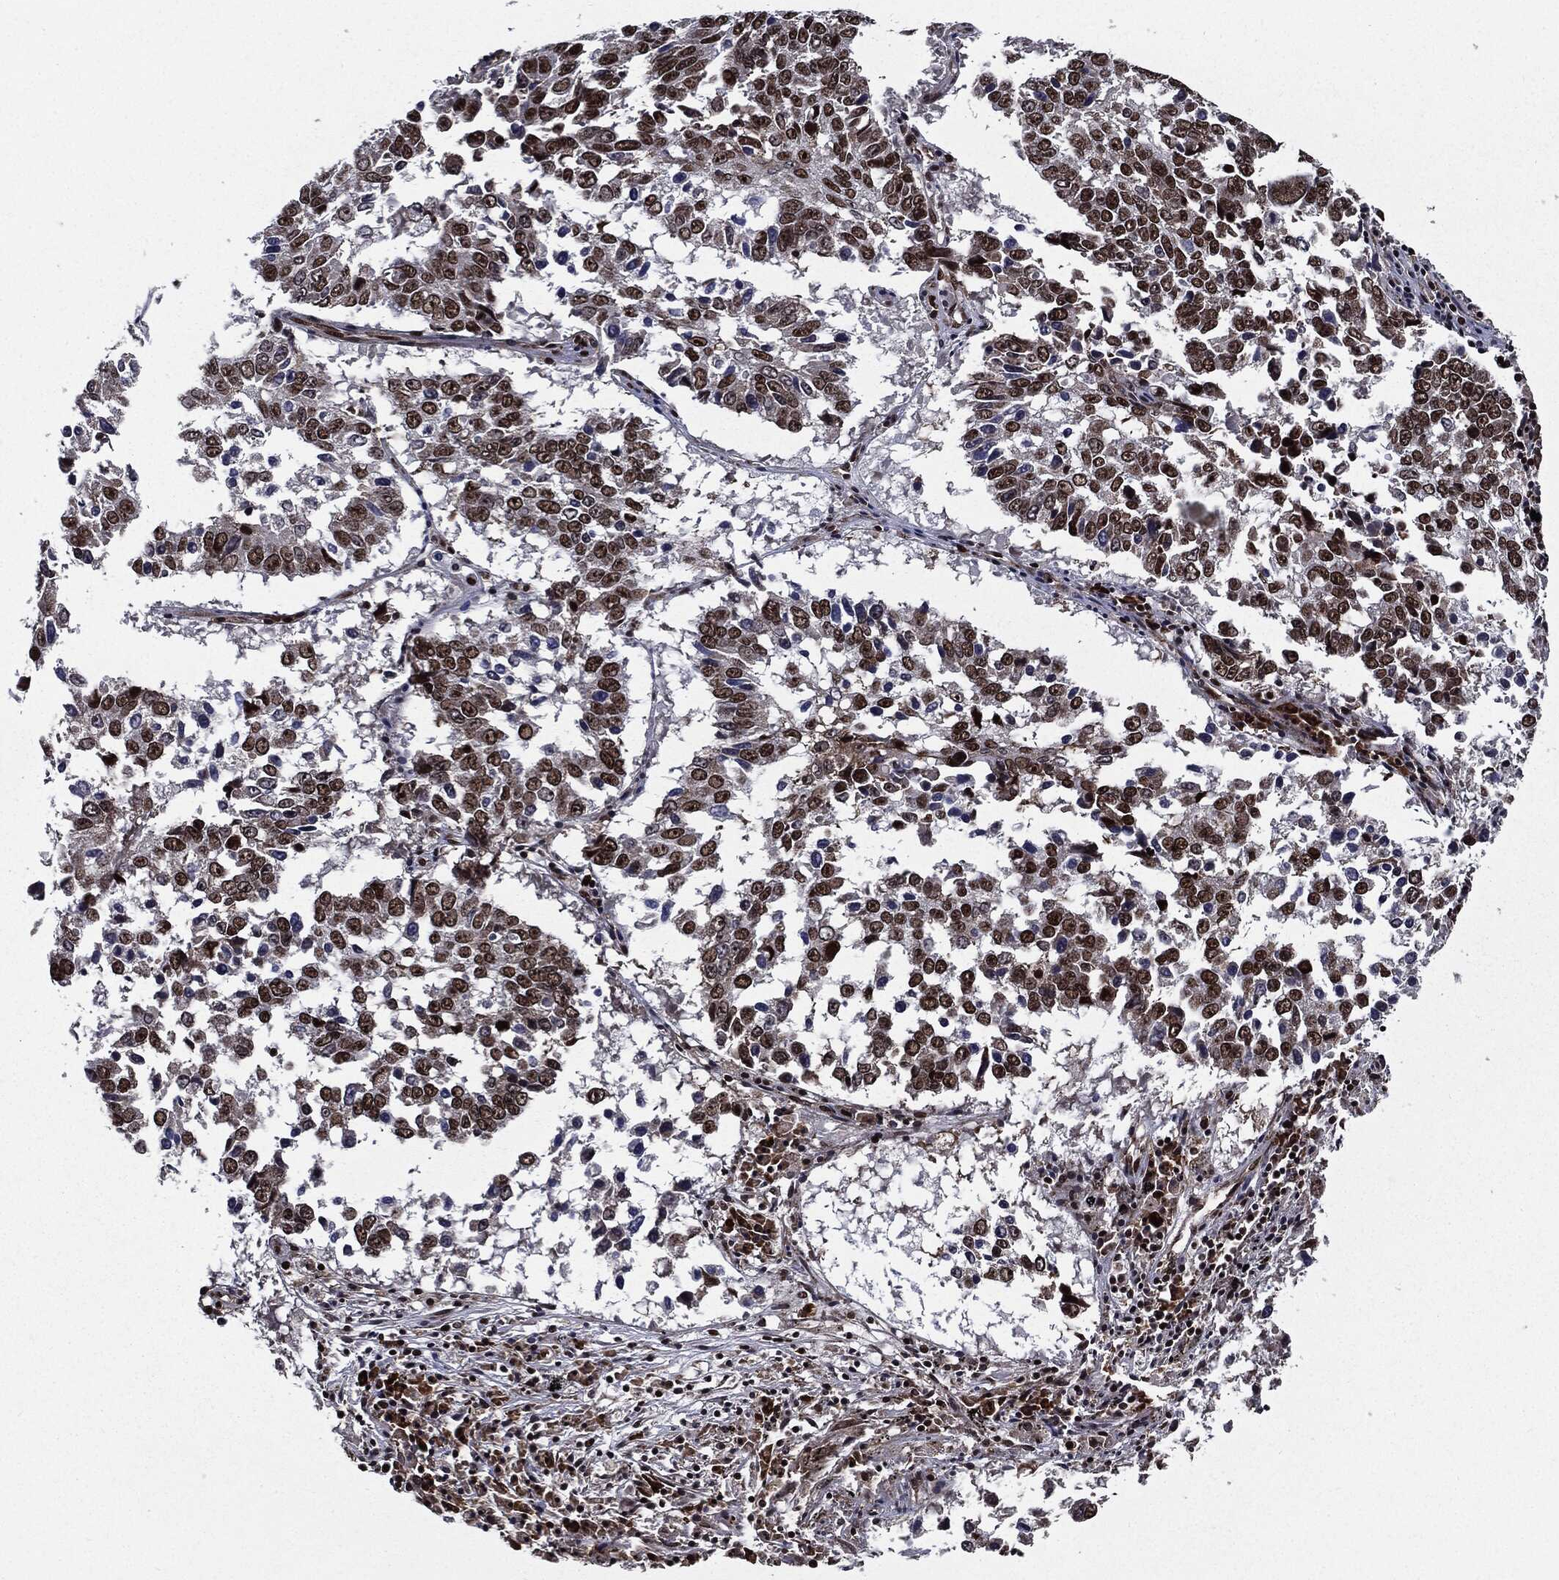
{"staining": {"intensity": "moderate", "quantity": ">75%", "location": "nuclear"}, "tissue": "lung cancer", "cell_type": "Tumor cells", "image_type": "cancer", "snomed": [{"axis": "morphology", "description": "Squamous cell carcinoma, NOS"}, {"axis": "topography", "description": "Lung"}], "caption": "Immunohistochemistry micrograph of lung cancer stained for a protein (brown), which displays medium levels of moderate nuclear staining in approximately >75% of tumor cells.", "gene": "ZFP91", "patient": {"sex": "male", "age": 82}}